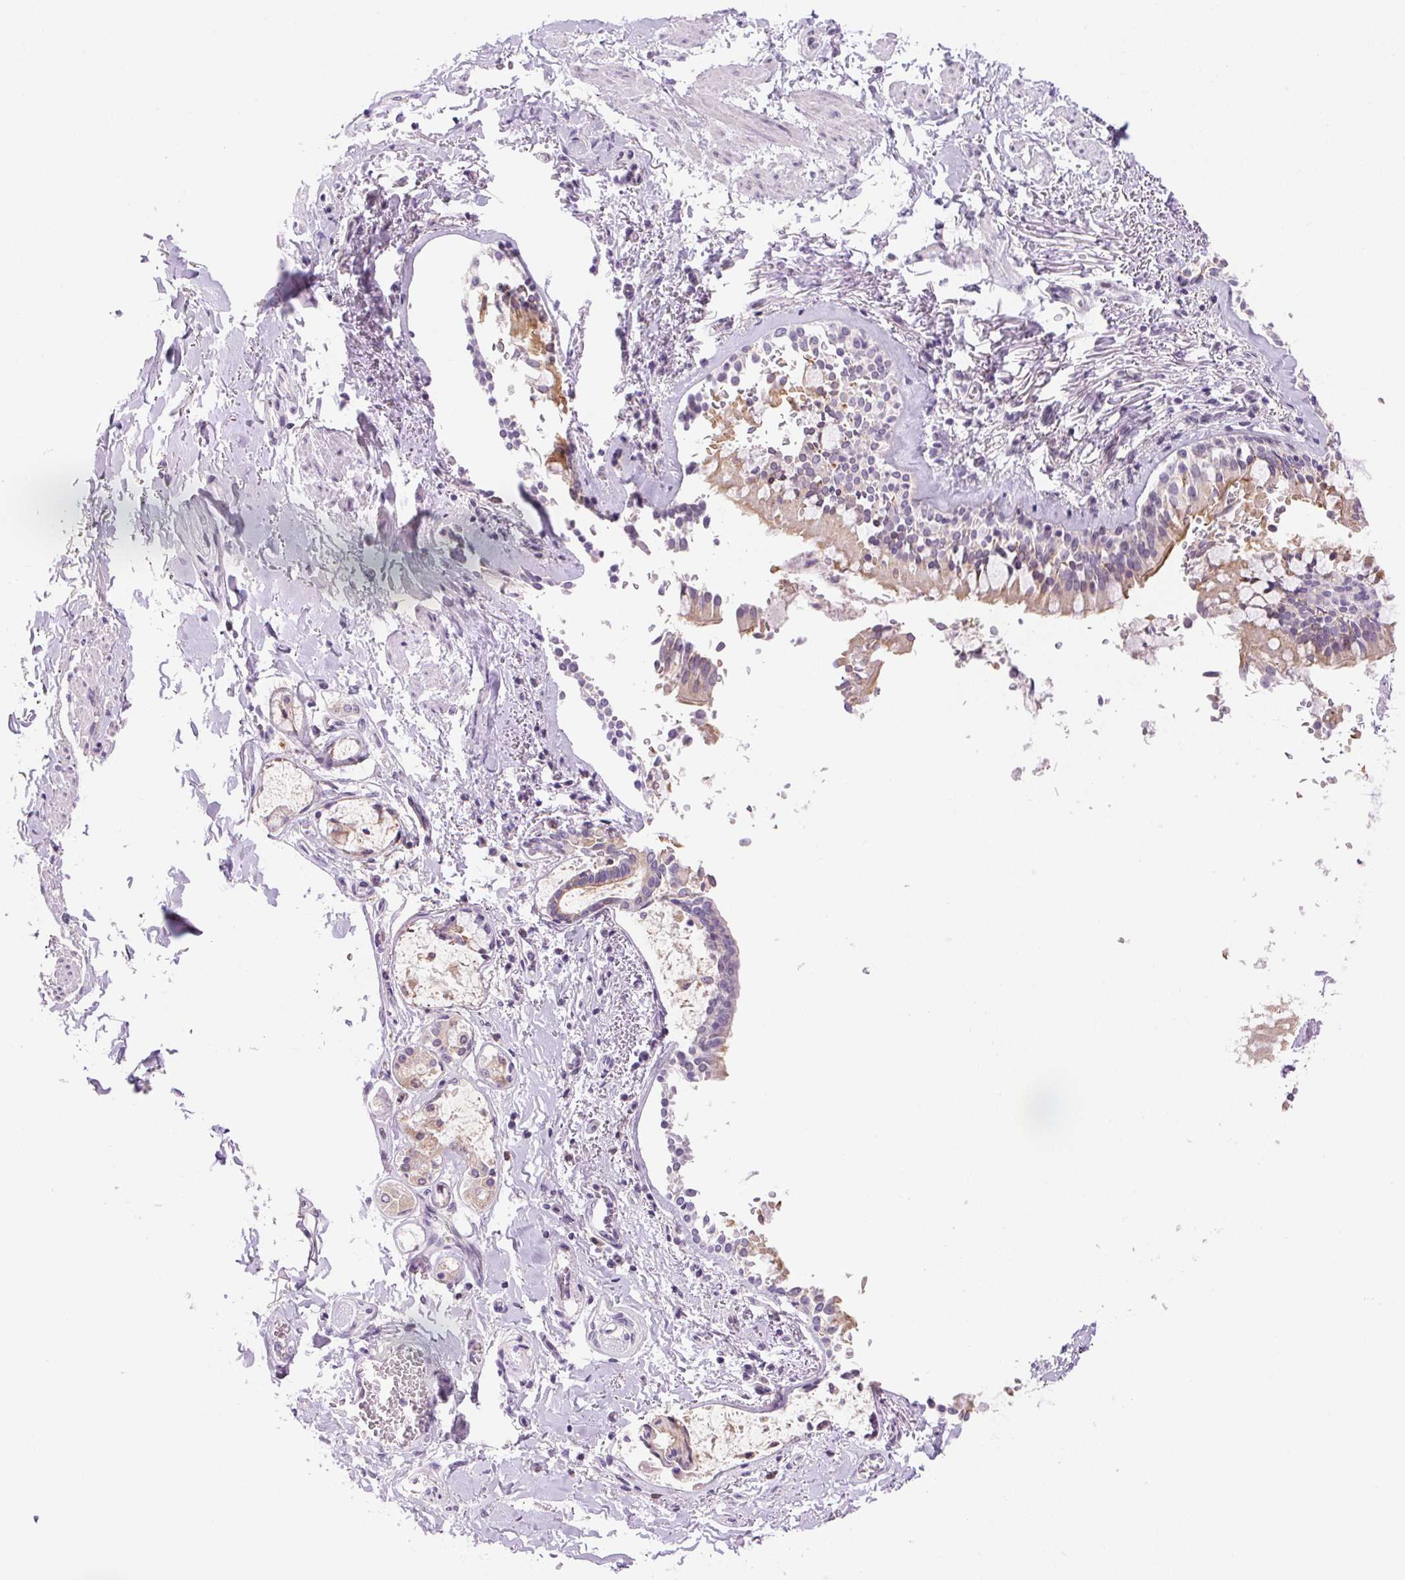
{"staining": {"intensity": "weak", "quantity": "<25%", "location": "cytoplasmic/membranous"}, "tissue": "soft tissue", "cell_type": "Chondrocytes", "image_type": "normal", "snomed": [{"axis": "morphology", "description": "Normal tissue, NOS"}, {"axis": "topography", "description": "Cartilage tissue"}, {"axis": "topography", "description": "Bronchus"}, {"axis": "topography", "description": "Peripheral nerve tissue"}], "caption": "Benign soft tissue was stained to show a protein in brown. There is no significant positivity in chondrocytes. (DAB (3,3'-diaminobenzidine) IHC visualized using brightfield microscopy, high magnification).", "gene": "TEKT1", "patient": {"sex": "male", "age": 67}}